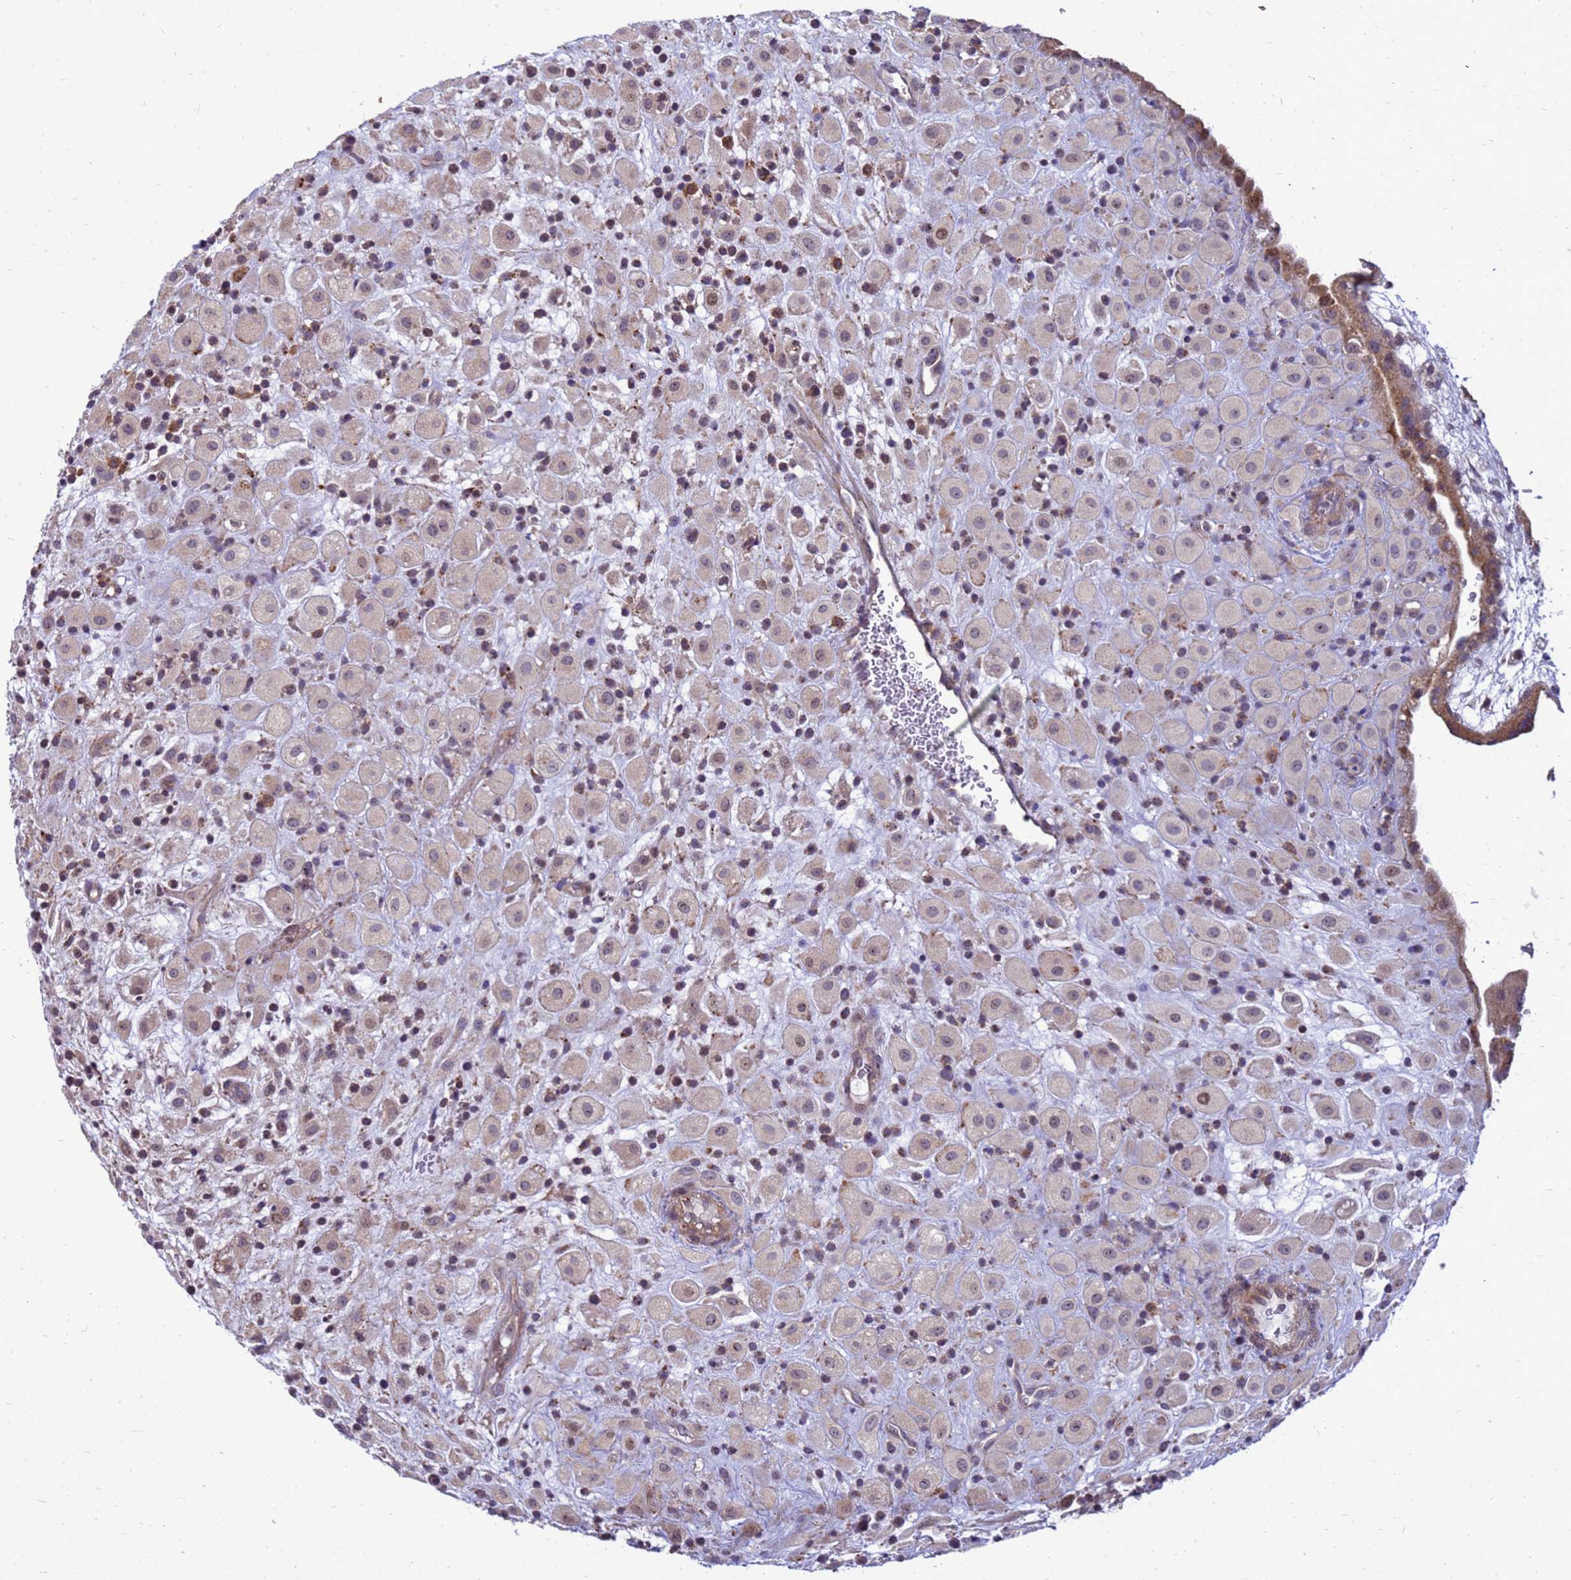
{"staining": {"intensity": "moderate", "quantity": "25%-75%", "location": "cytoplasmic/membranous"}, "tissue": "placenta", "cell_type": "Decidual cells", "image_type": "normal", "snomed": [{"axis": "morphology", "description": "Normal tissue, NOS"}, {"axis": "topography", "description": "Placenta"}], "caption": "Decidual cells demonstrate moderate cytoplasmic/membranous expression in approximately 25%-75% of cells in normal placenta.", "gene": "C12orf43", "patient": {"sex": "female", "age": 35}}